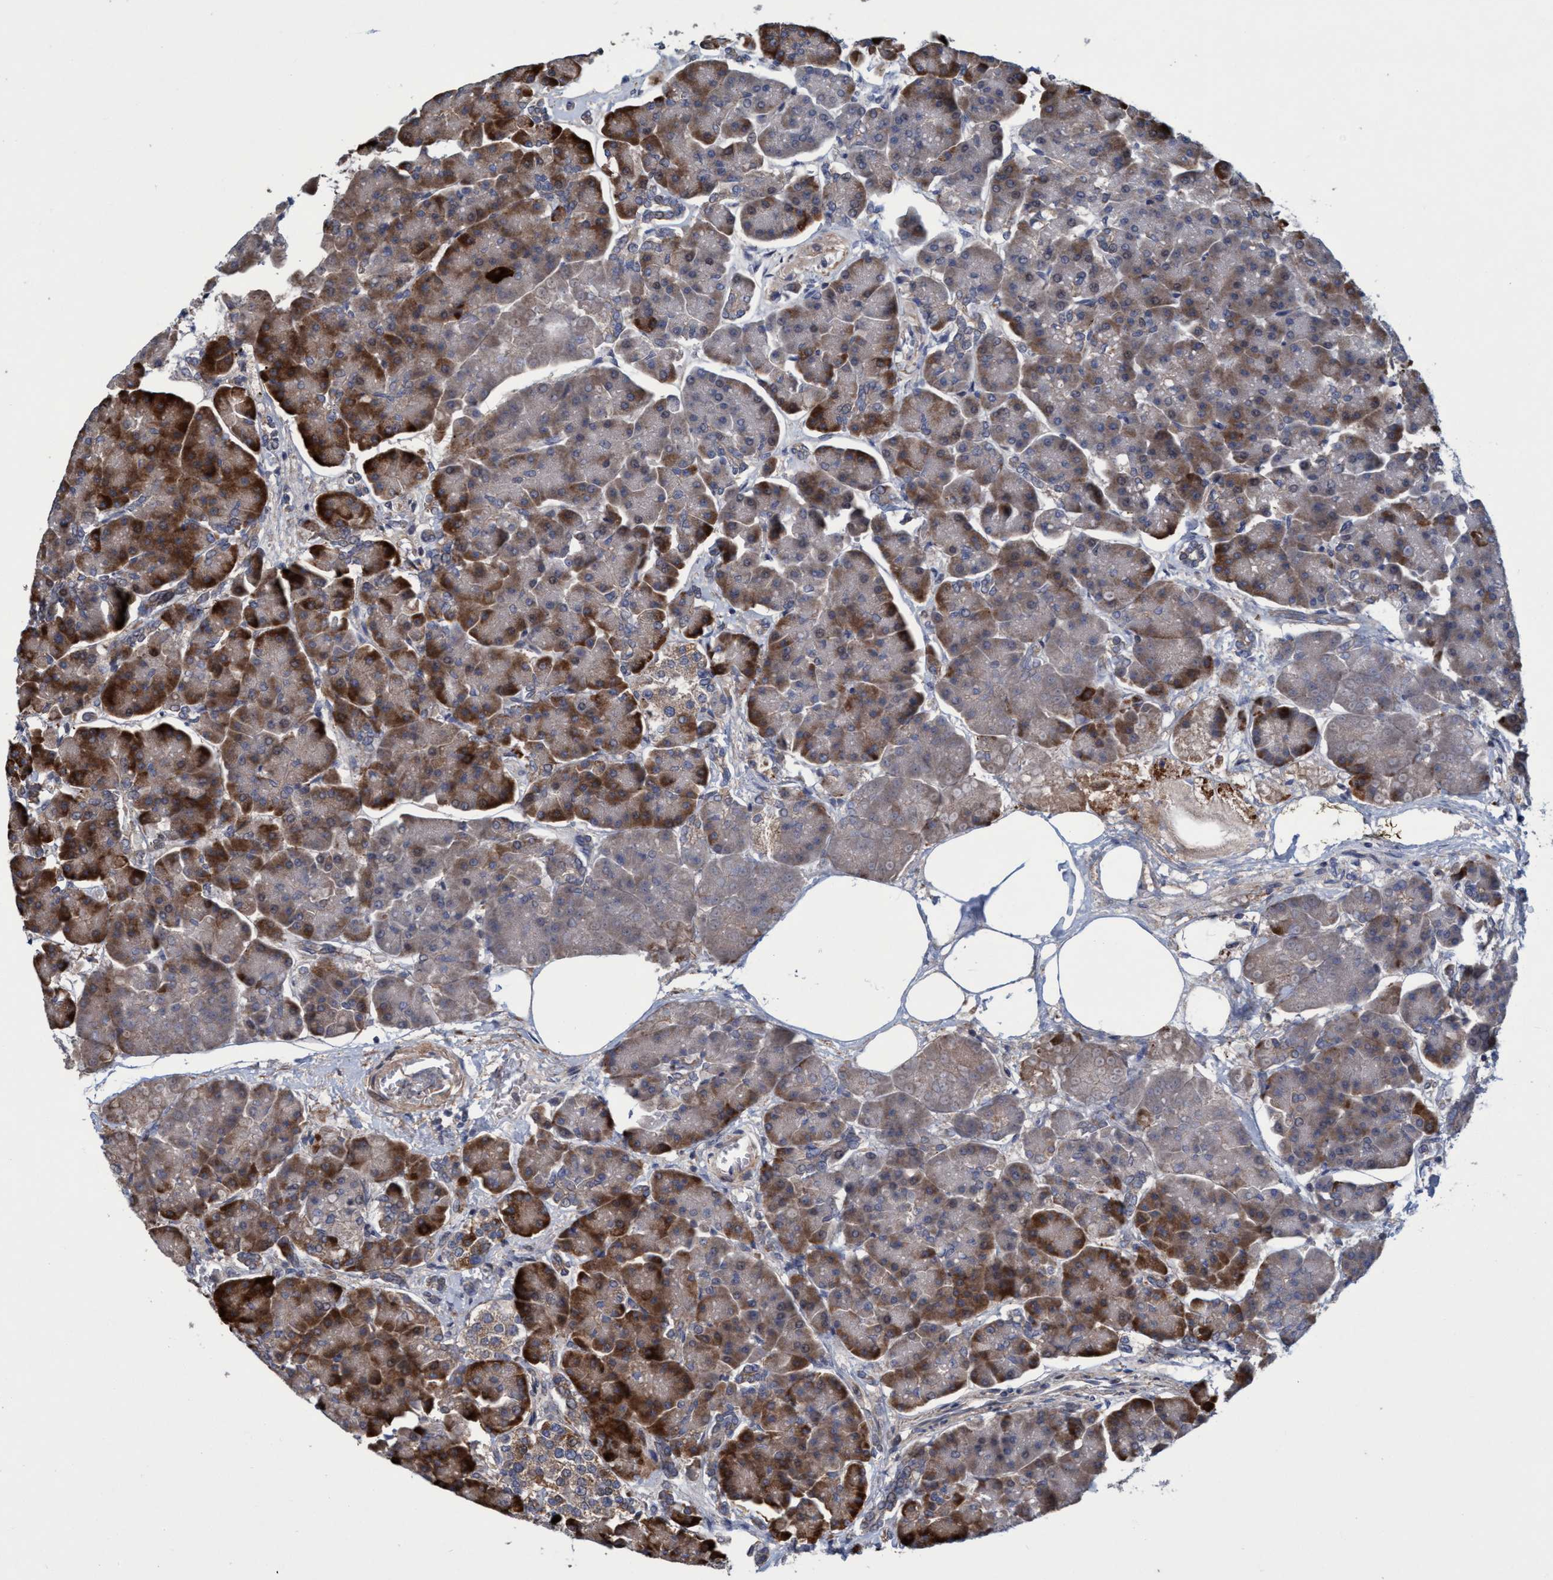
{"staining": {"intensity": "strong", "quantity": "25%-75%", "location": "cytoplasmic/membranous"}, "tissue": "pancreas", "cell_type": "Exocrine glandular cells", "image_type": "normal", "snomed": [{"axis": "morphology", "description": "Normal tissue, NOS"}, {"axis": "topography", "description": "Pancreas"}], "caption": "High-power microscopy captured an immunohistochemistry micrograph of normal pancreas, revealing strong cytoplasmic/membranous staining in about 25%-75% of exocrine glandular cells. Nuclei are stained in blue.", "gene": "ZNF677", "patient": {"sex": "female", "age": 70}}